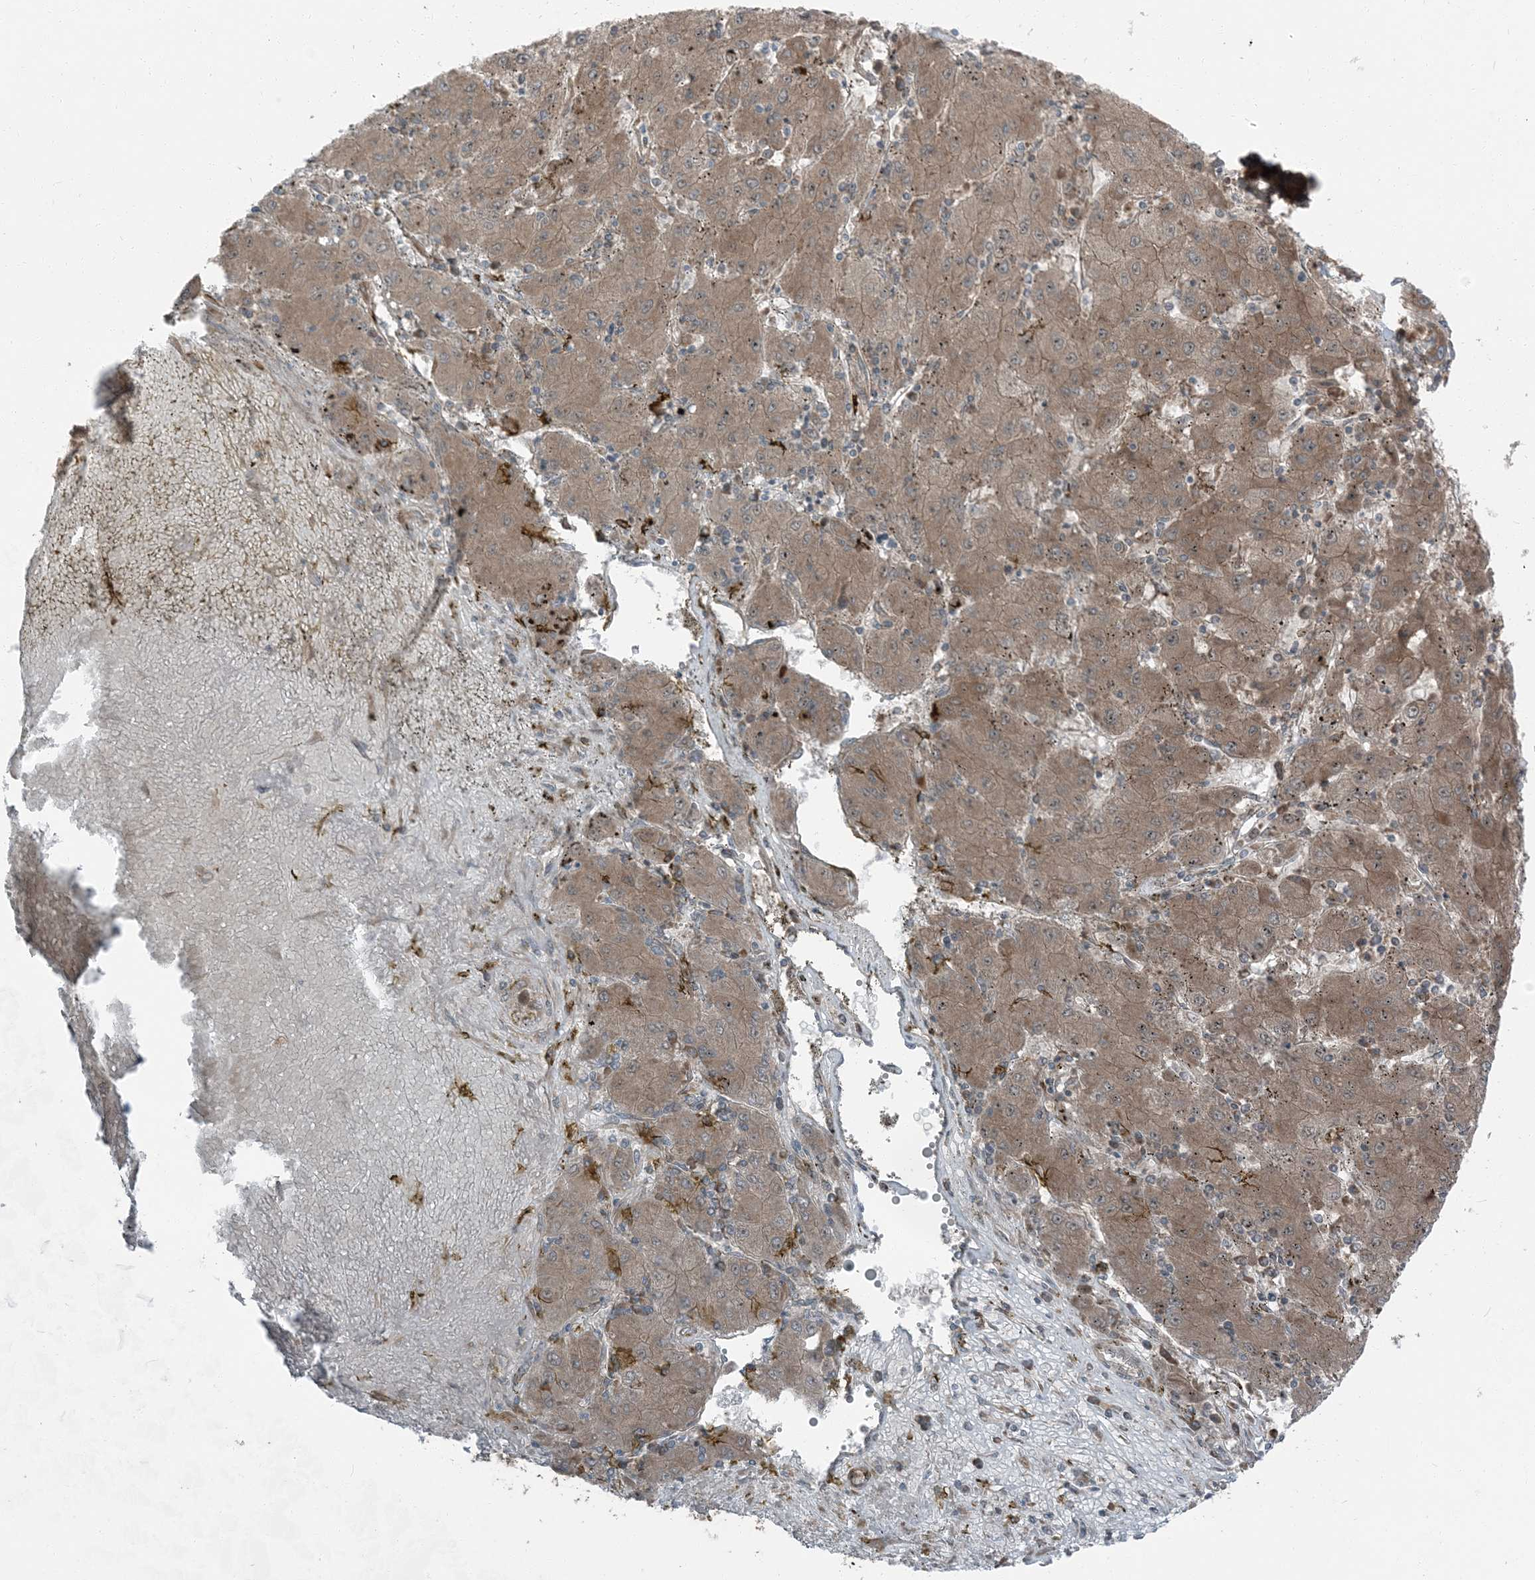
{"staining": {"intensity": "weak", "quantity": ">75%", "location": "cytoplasmic/membranous"}, "tissue": "liver cancer", "cell_type": "Tumor cells", "image_type": "cancer", "snomed": [{"axis": "morphology", "description": "Carcinoma, Hepatocellular, NOS"}, {"axis": "topography", "description": "Liver"}], "caption": "Protein expression analysis of human liver cancer (hepatocellular carcinoma) reveals weak cytoplasmic/membranous staining in about >75% of tumor cells.", "gene": "RAB3GAP1", "patient": {"sex": "male", "age": 72}}